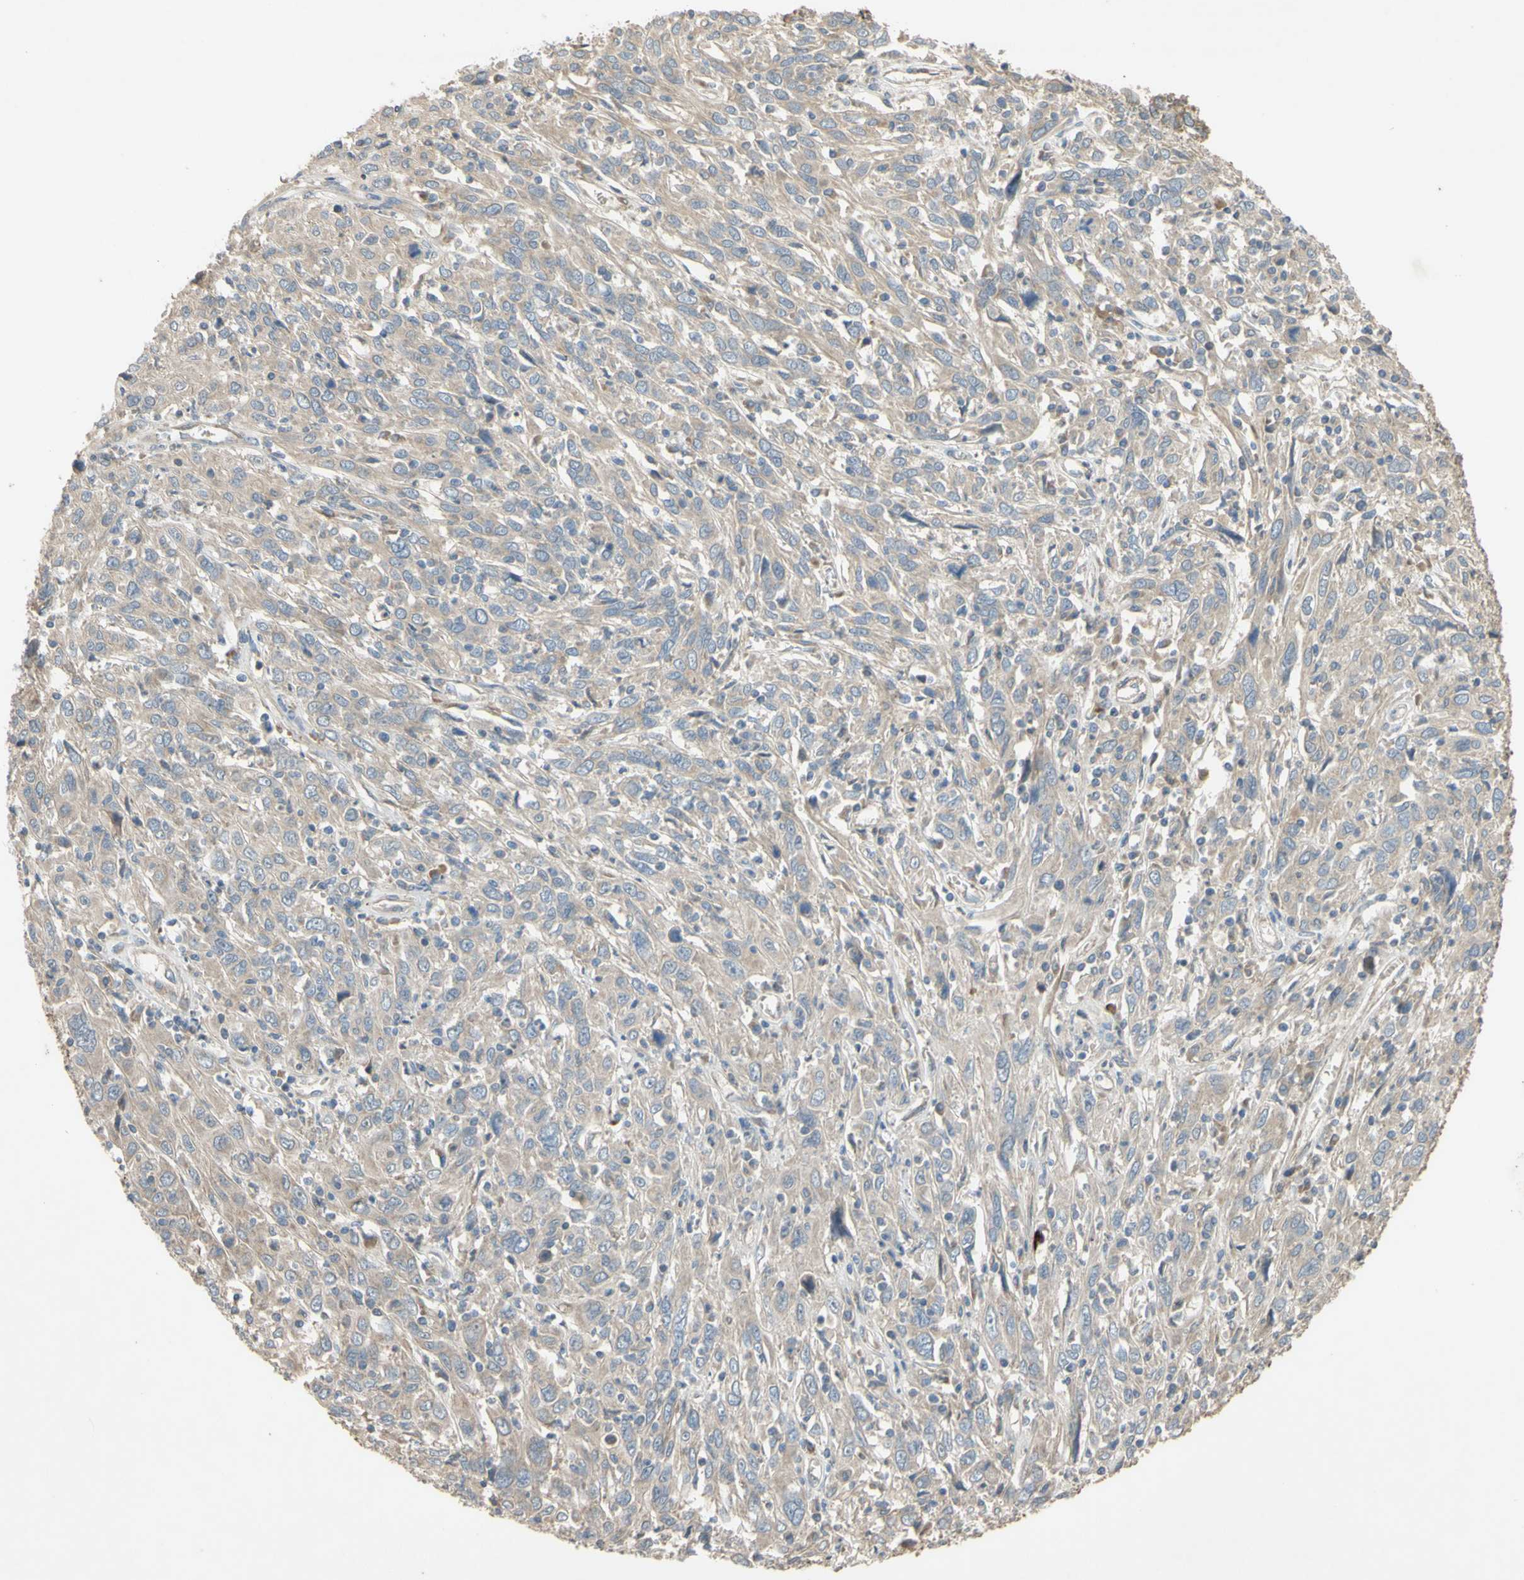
{"staining": {"intensity": "weak", "quantity": ">75%", "location": "cytoplasmic/membranous"}, "tissue": "cervical cancer", "cell_type": "Tumor cells", "image_type": "cancer", "snomed": [{"axis": "morphology", "description": "Squamous cell carcinoma, NOS"}, {"axis": "topography", "description": "Cervix"}], "caption": "Tumor cells exhibit low levels of weak cytoplasmic/membranous staining in about >75% of cells in squamous cell carcinoma (cervical).", "gene": "PARD6A", "patient": {"sex": "female", "age": 46}}